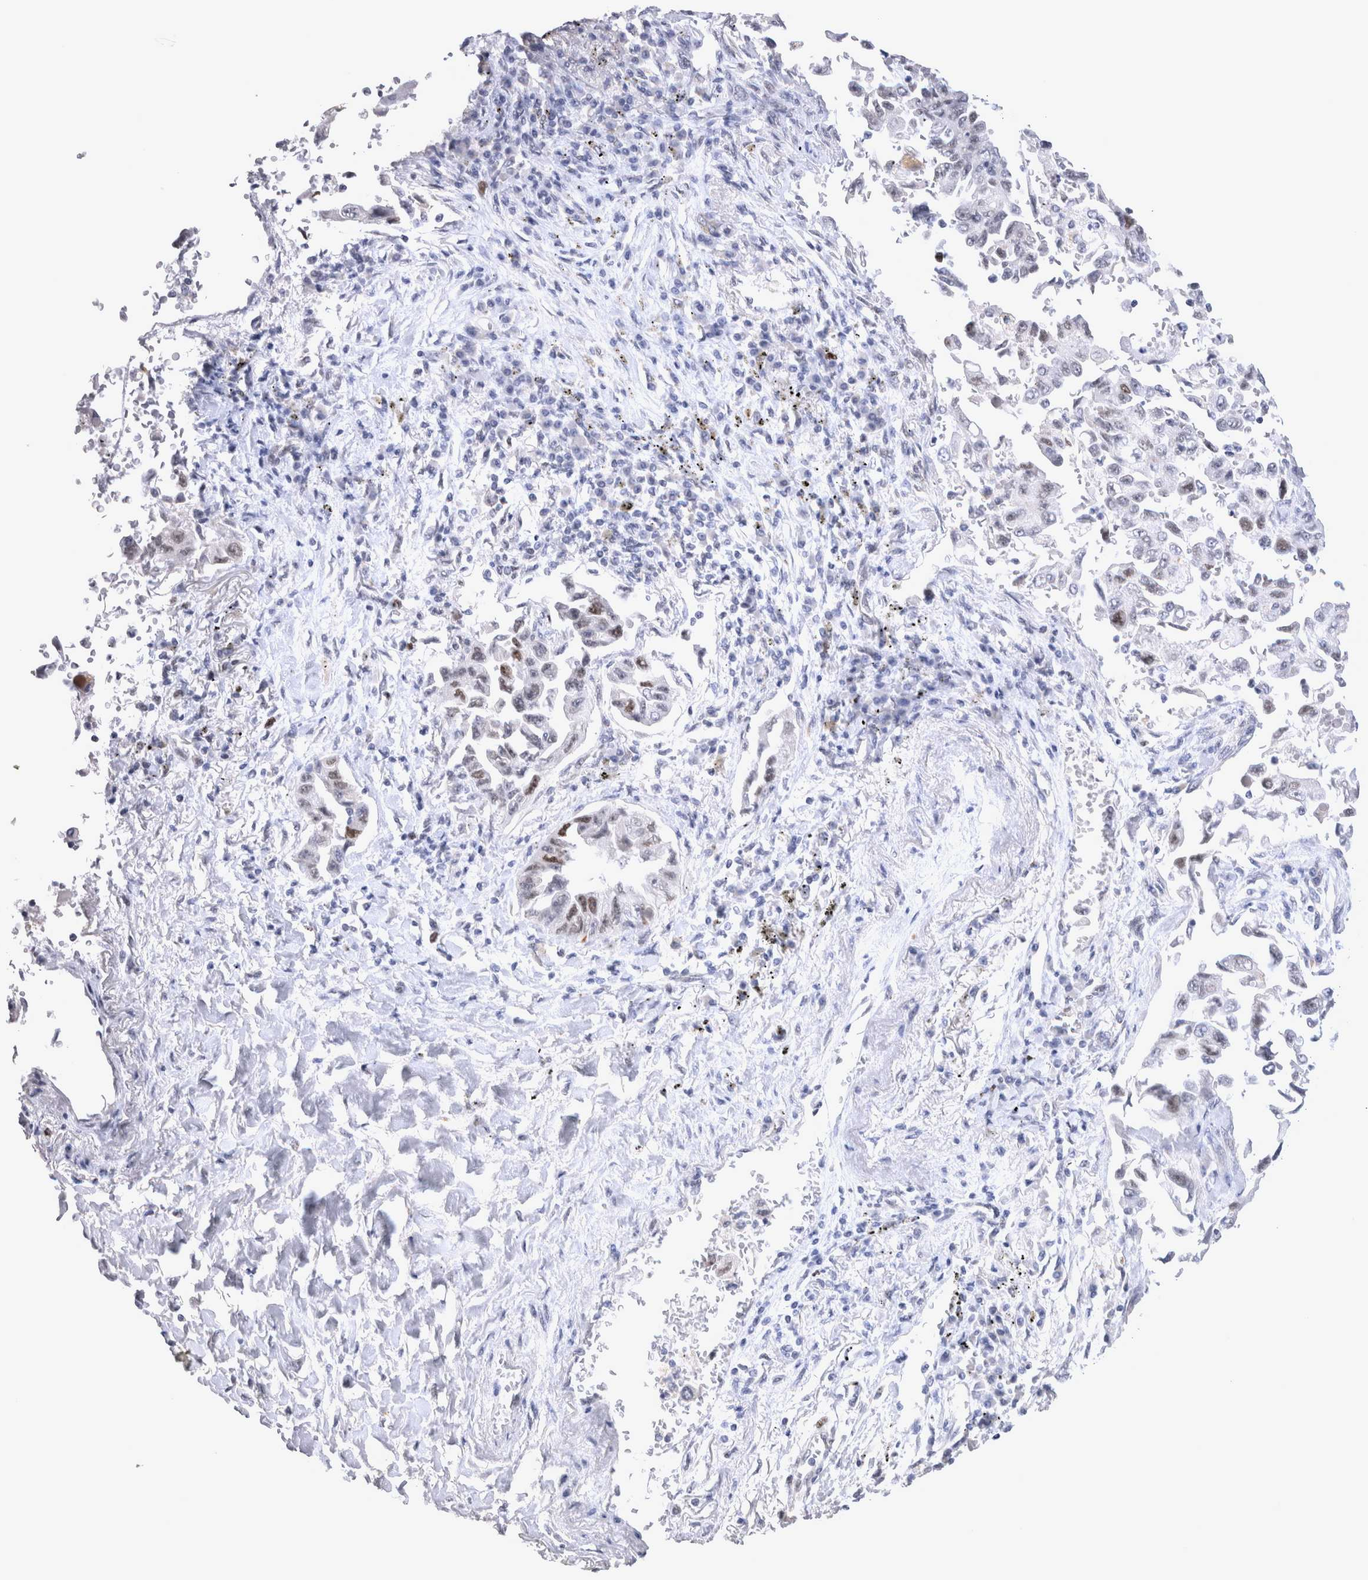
{"staining": {"intensity": "weak", "quantity": "<25%", "location": "nuclear"}, "tissue": "lung cancer", "cell_type": "Tumor cells", "image_type": "cancer", "snomed": [{"axis": "morphology", "description": "Adenocarcinoma, NOS"}, {"axis": "topography", "description": "Lung"}], "caption": "Immunohistochemical staining of lung cancer reveals no significant staining in tumor cells.", "gene": "KIF18B", "patient": {"sex": "female", "age": 51}}